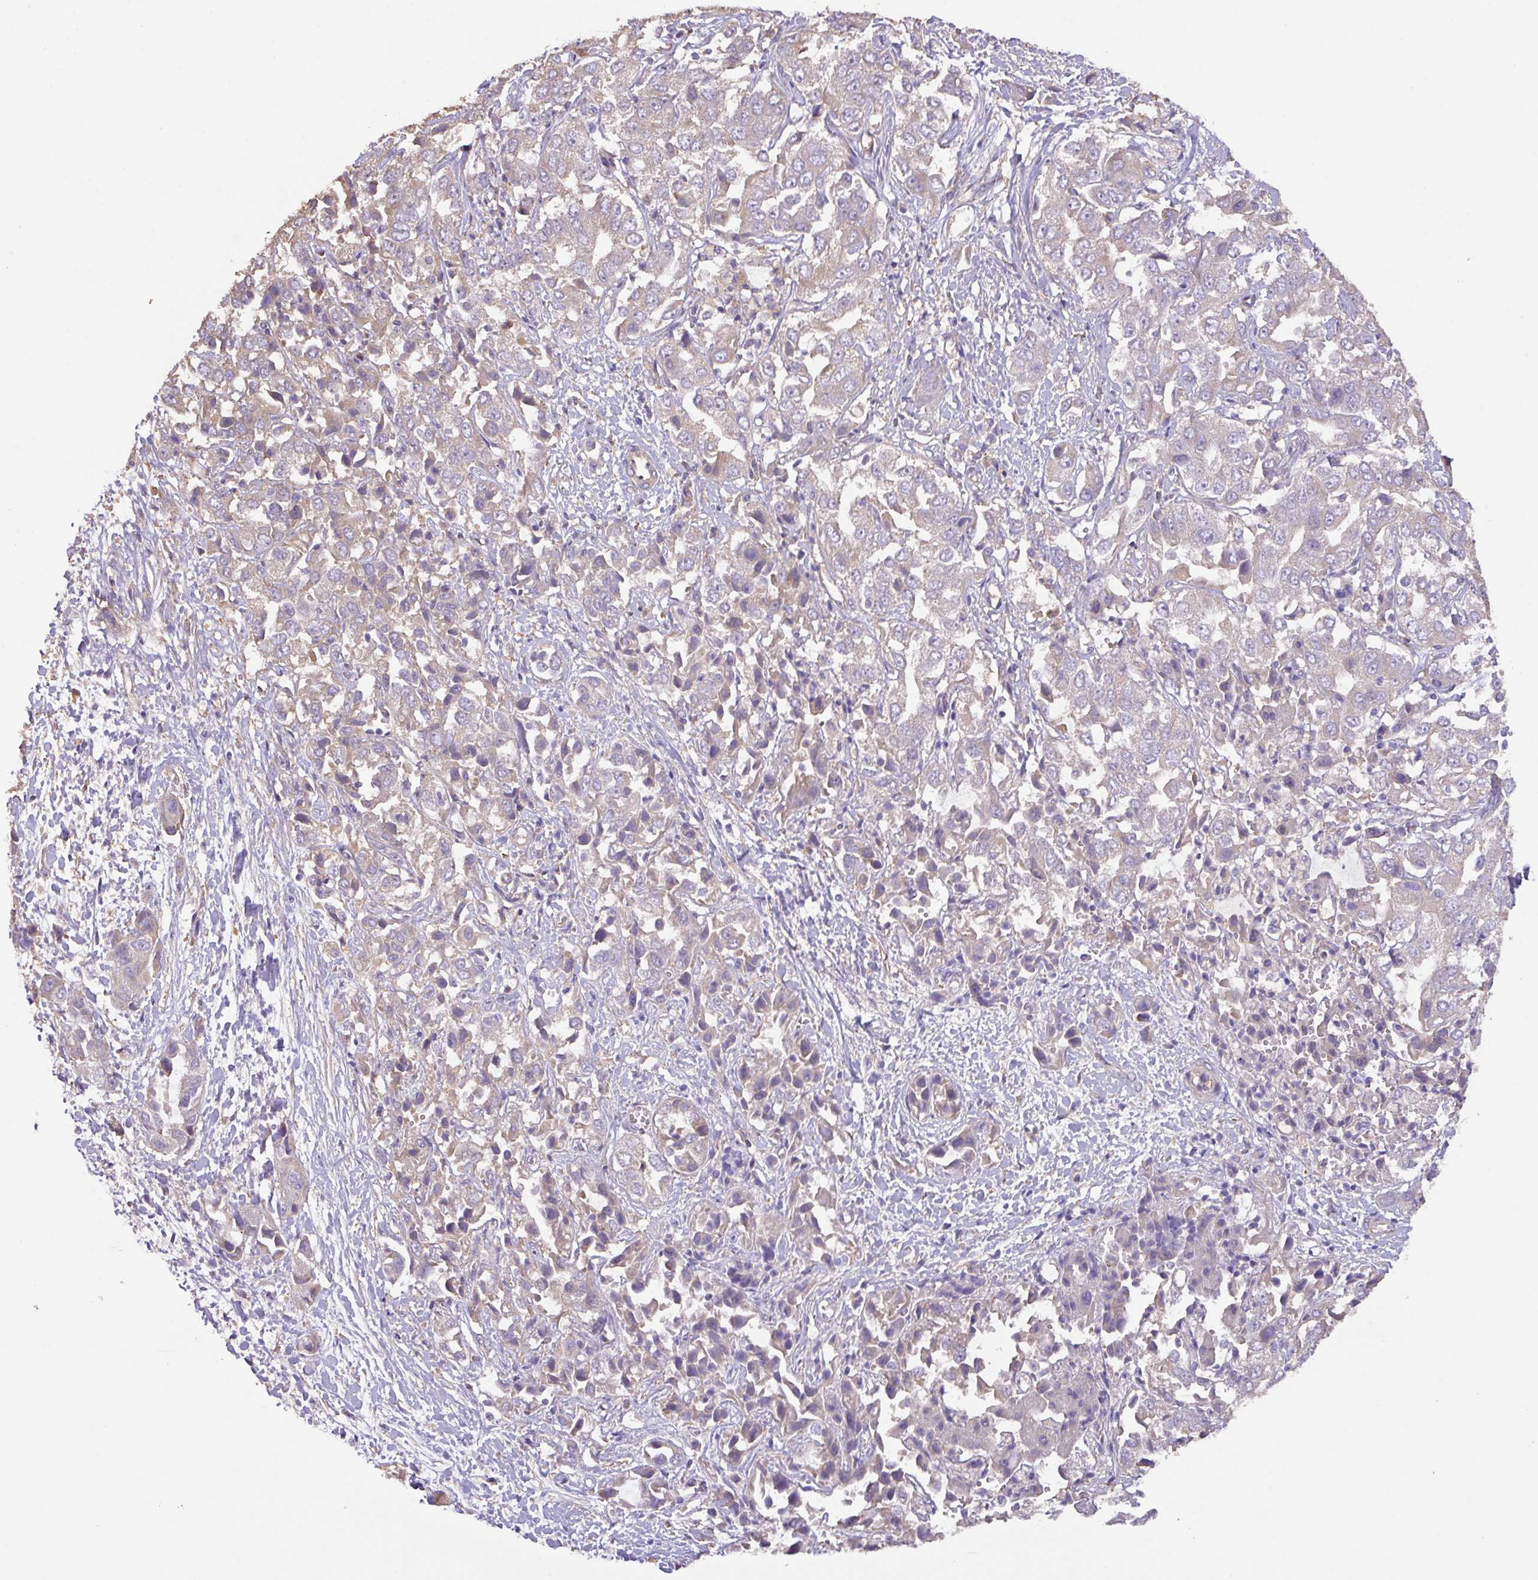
{"staining": {"intensity": "negative", "quantity": "none", "location": "none"}, "tissue": "liver cancer", "cell_type": "Tumor cells", "image_type": "cancer", "snomed": [{"axis": "morphology", "description": "Cholangiocarcinoma"}, {"axis": "topography", "description": "Liver"}], "caption": "High power microscopy histopathology image of an immunohistochemistry image of liver cancer, revealing no significant staining in tumor cells.", "gene": "CALML4", "patient": {"sex": "female", "age": 52}}